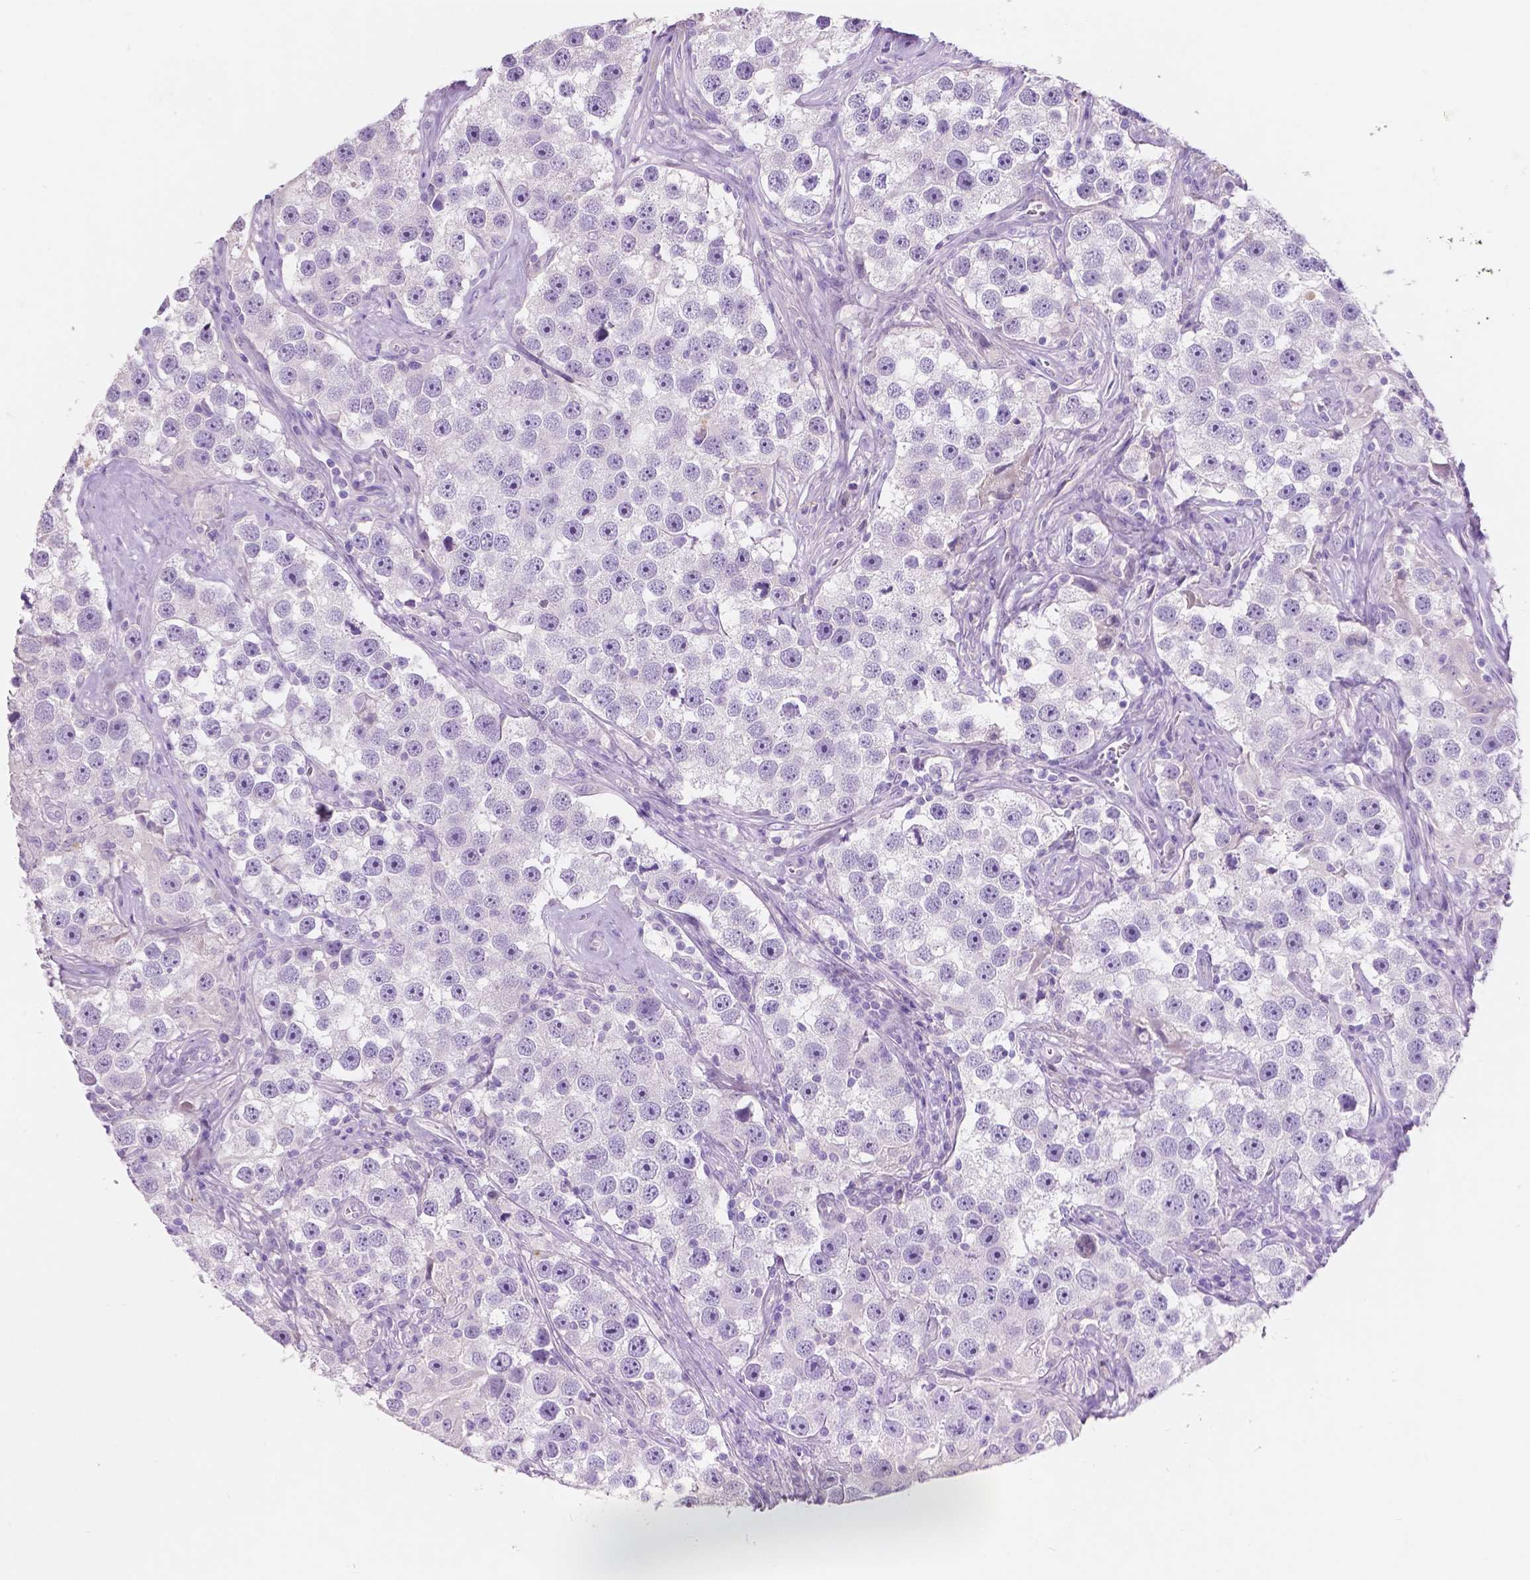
{"staining": {"intensity": "negative", "quantity": "none", "location": "none"}, "tissue": "testis cancer", "cell_type": "Tumor cells", "image_type": "cancer", "snomed": [{"axis": "morphology", "description": "Seminoma, NOS"}, {"axis": "topography", "description": "Testis"}], "caption": "This is a histopathology image of IHC staining of testis seminoma, which shows no positivity in tumor cells.", "gene": "CUZD1", "patient": {"sex": "male", "age": 49}}